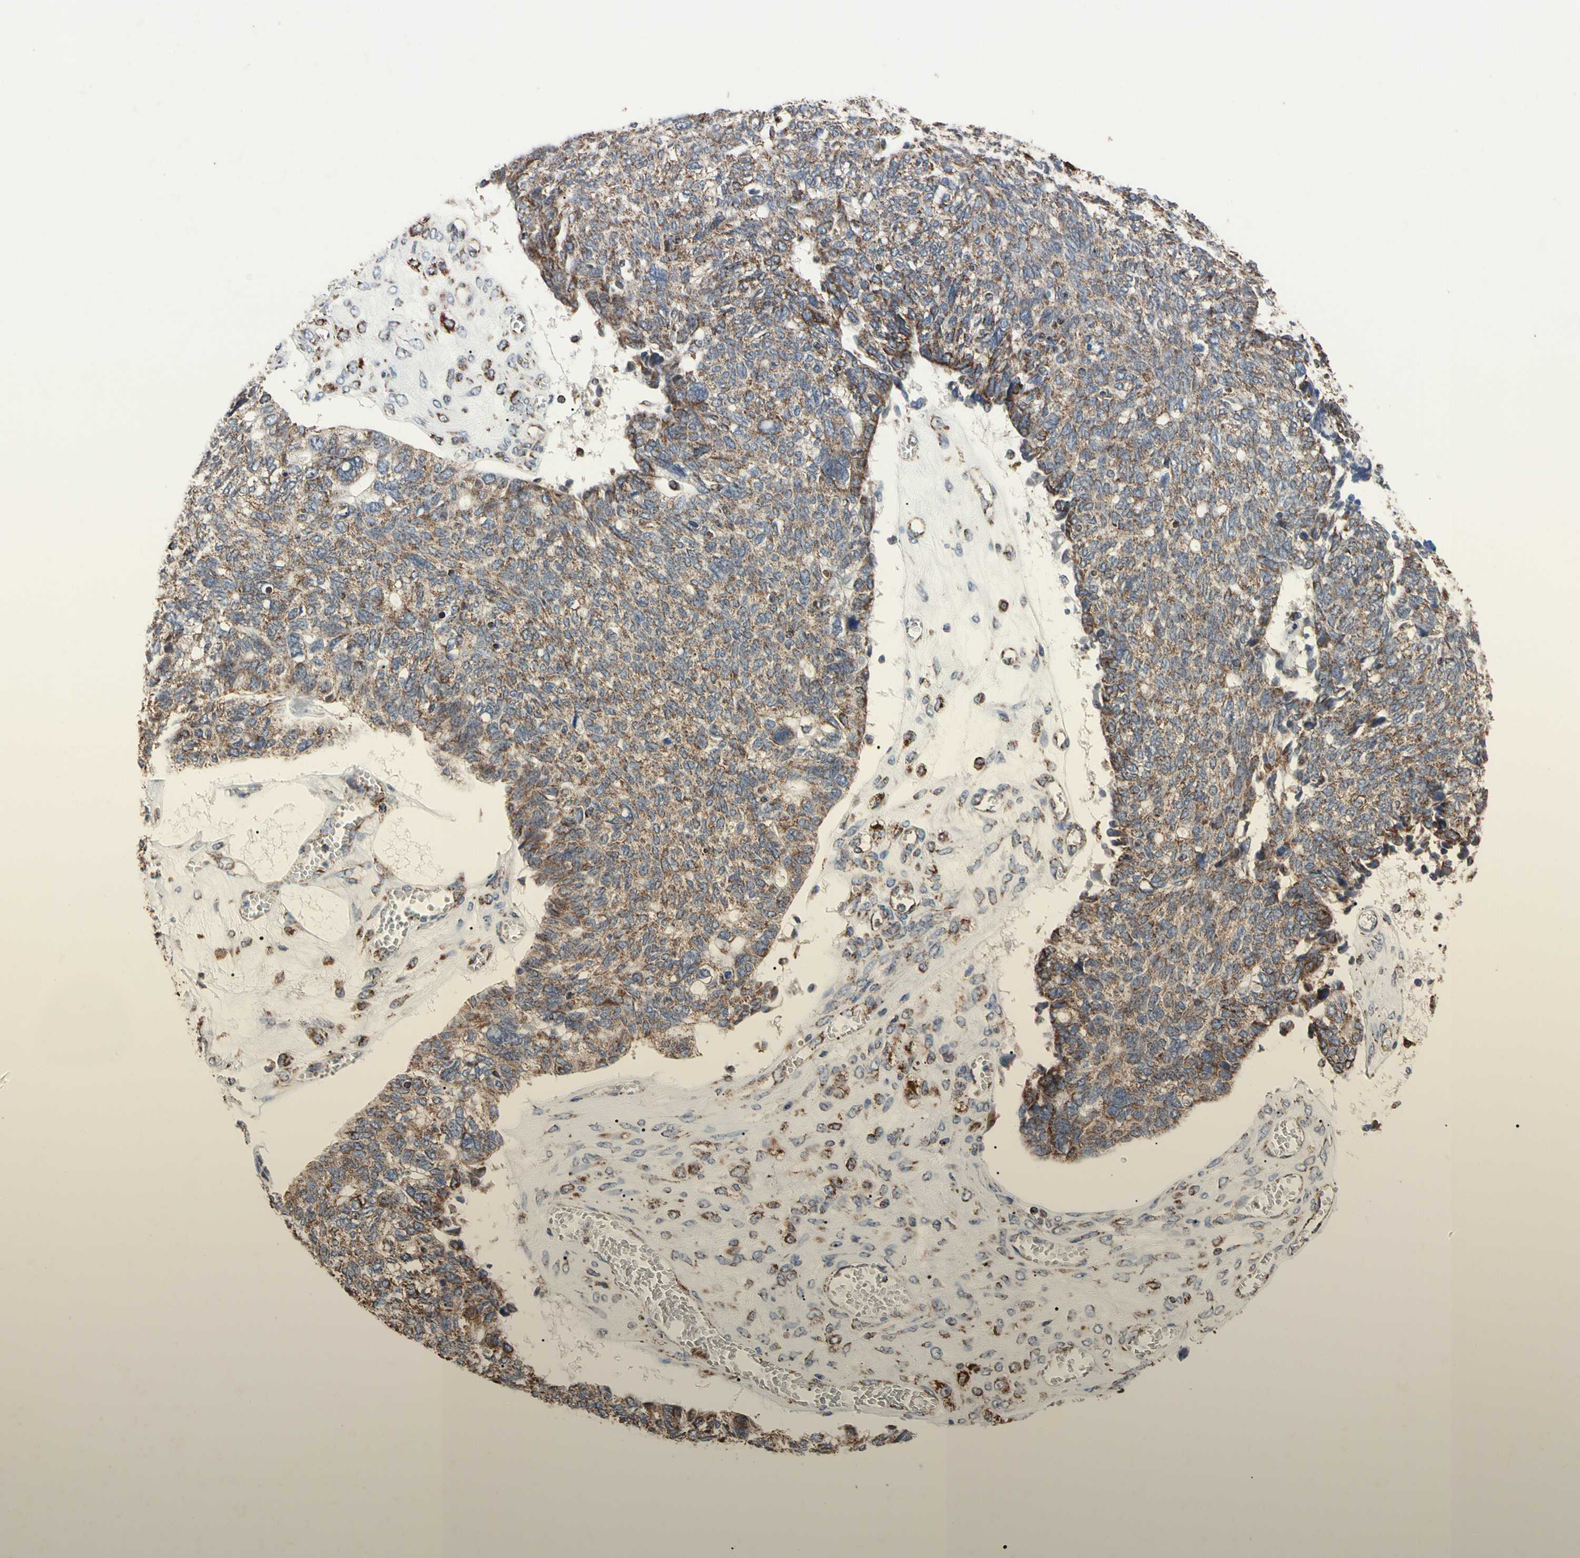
{"staining": {"intensity": "moderate", "quantity": ">75%", "location": "cytoplasmic/membranous"}, "tissue": "ovarian cancer", "cell_type": "Tumor cells", "image_type": "cancer", "snomed": [{"axis": "morphology", "description": "Cystadenocarcinoma, serous, NOS"}, {"axis": "topography", "description": "Ovary"}], "caption": "Ovarian serous cystadenocarcinoma tissue shows moderate cytoplasmic/membranous staining in approximately >75% of tumor cells", "gene": "FAM110B", "patient": {"sex": "female", "age": 79}}